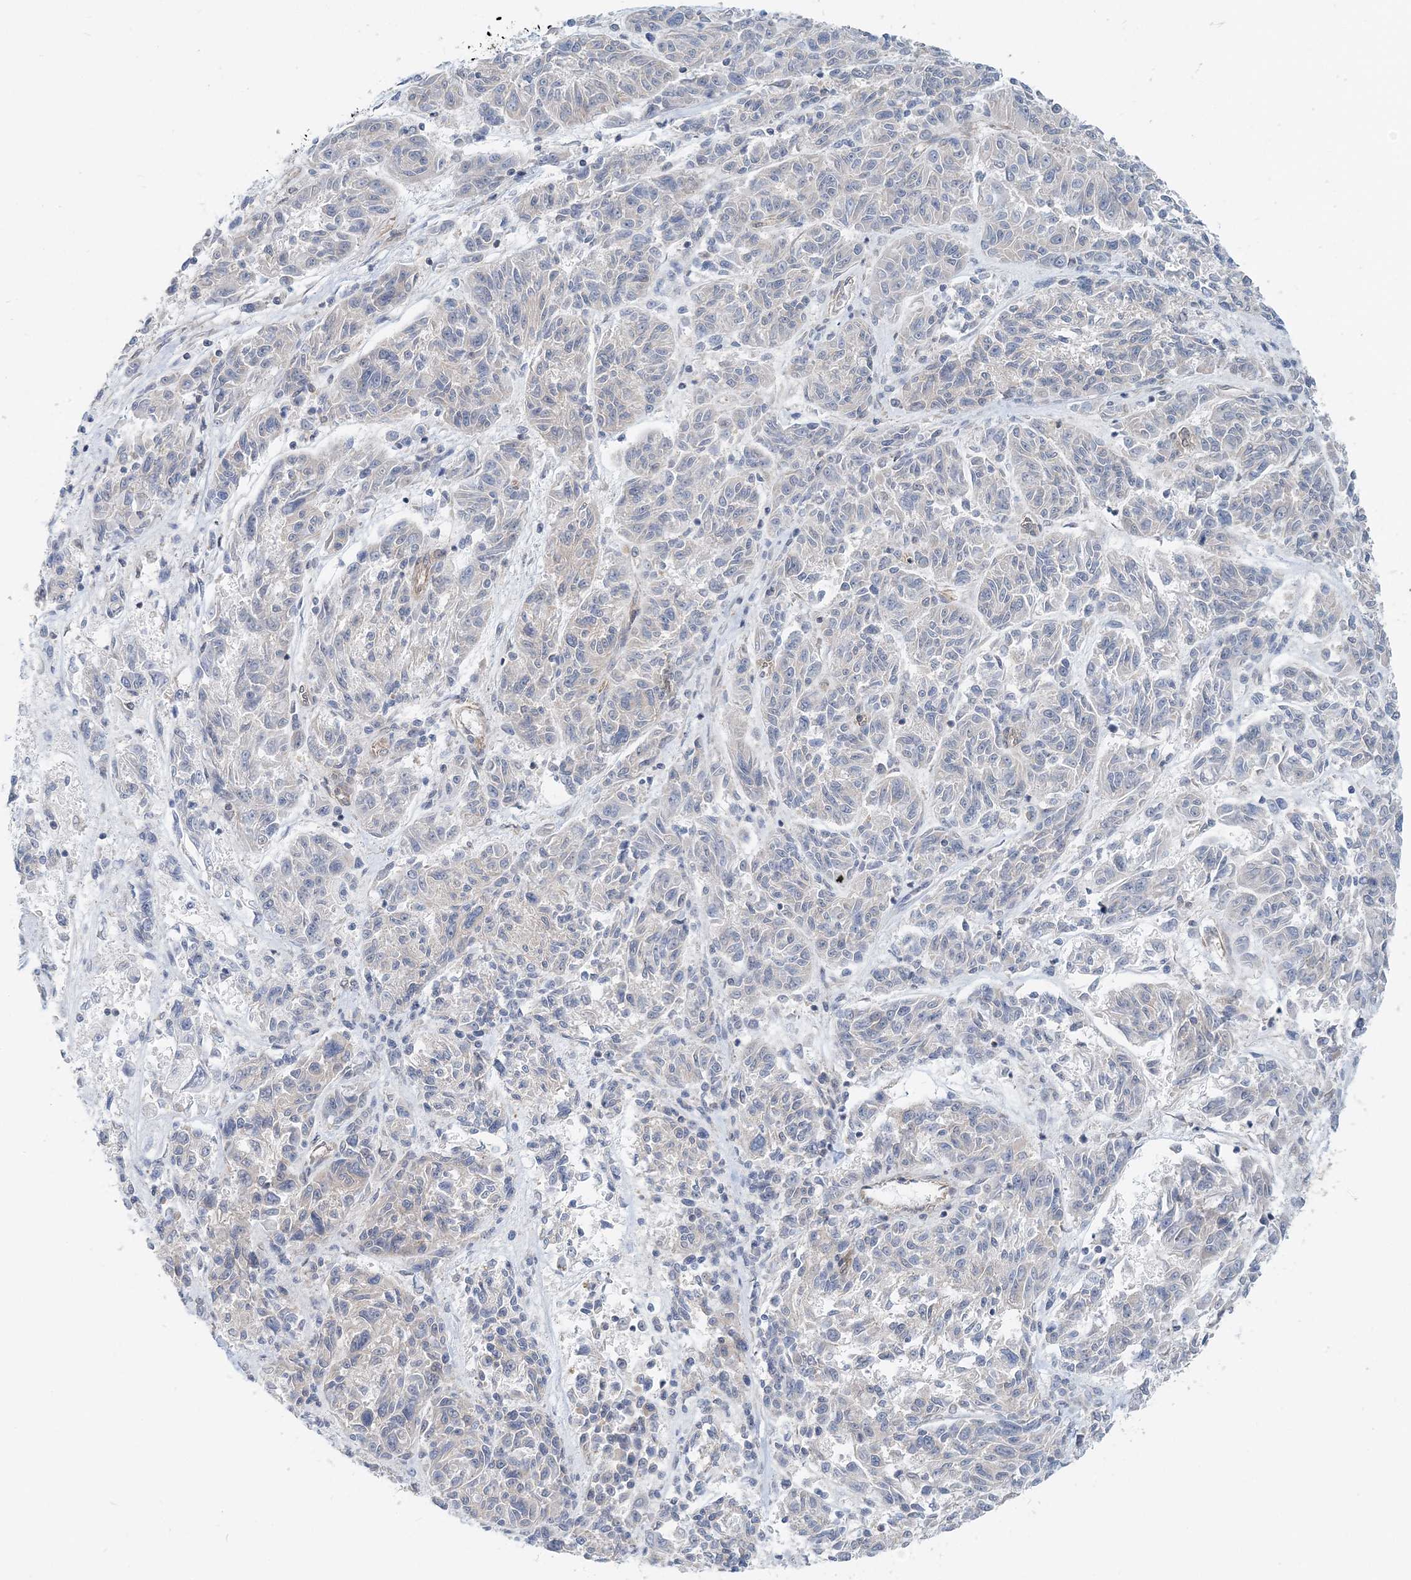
{"staining": {"intensity": "negative", "quantity": "none", "location": "none"}, "tissue": "melanoma", "cell_type": "Tumor cells", "image_type": "cancer", "snomed": [{"axis": "morphology", "description": "Malignant melanoma, NOS"}, {"axis": "topography", "description": "Skin"}], "caption": "The image reveals no significant positivity in tumor cells of malignant melanoma.", "gene": "MOB4", "patient": {"sex": "male", "age": 53}}